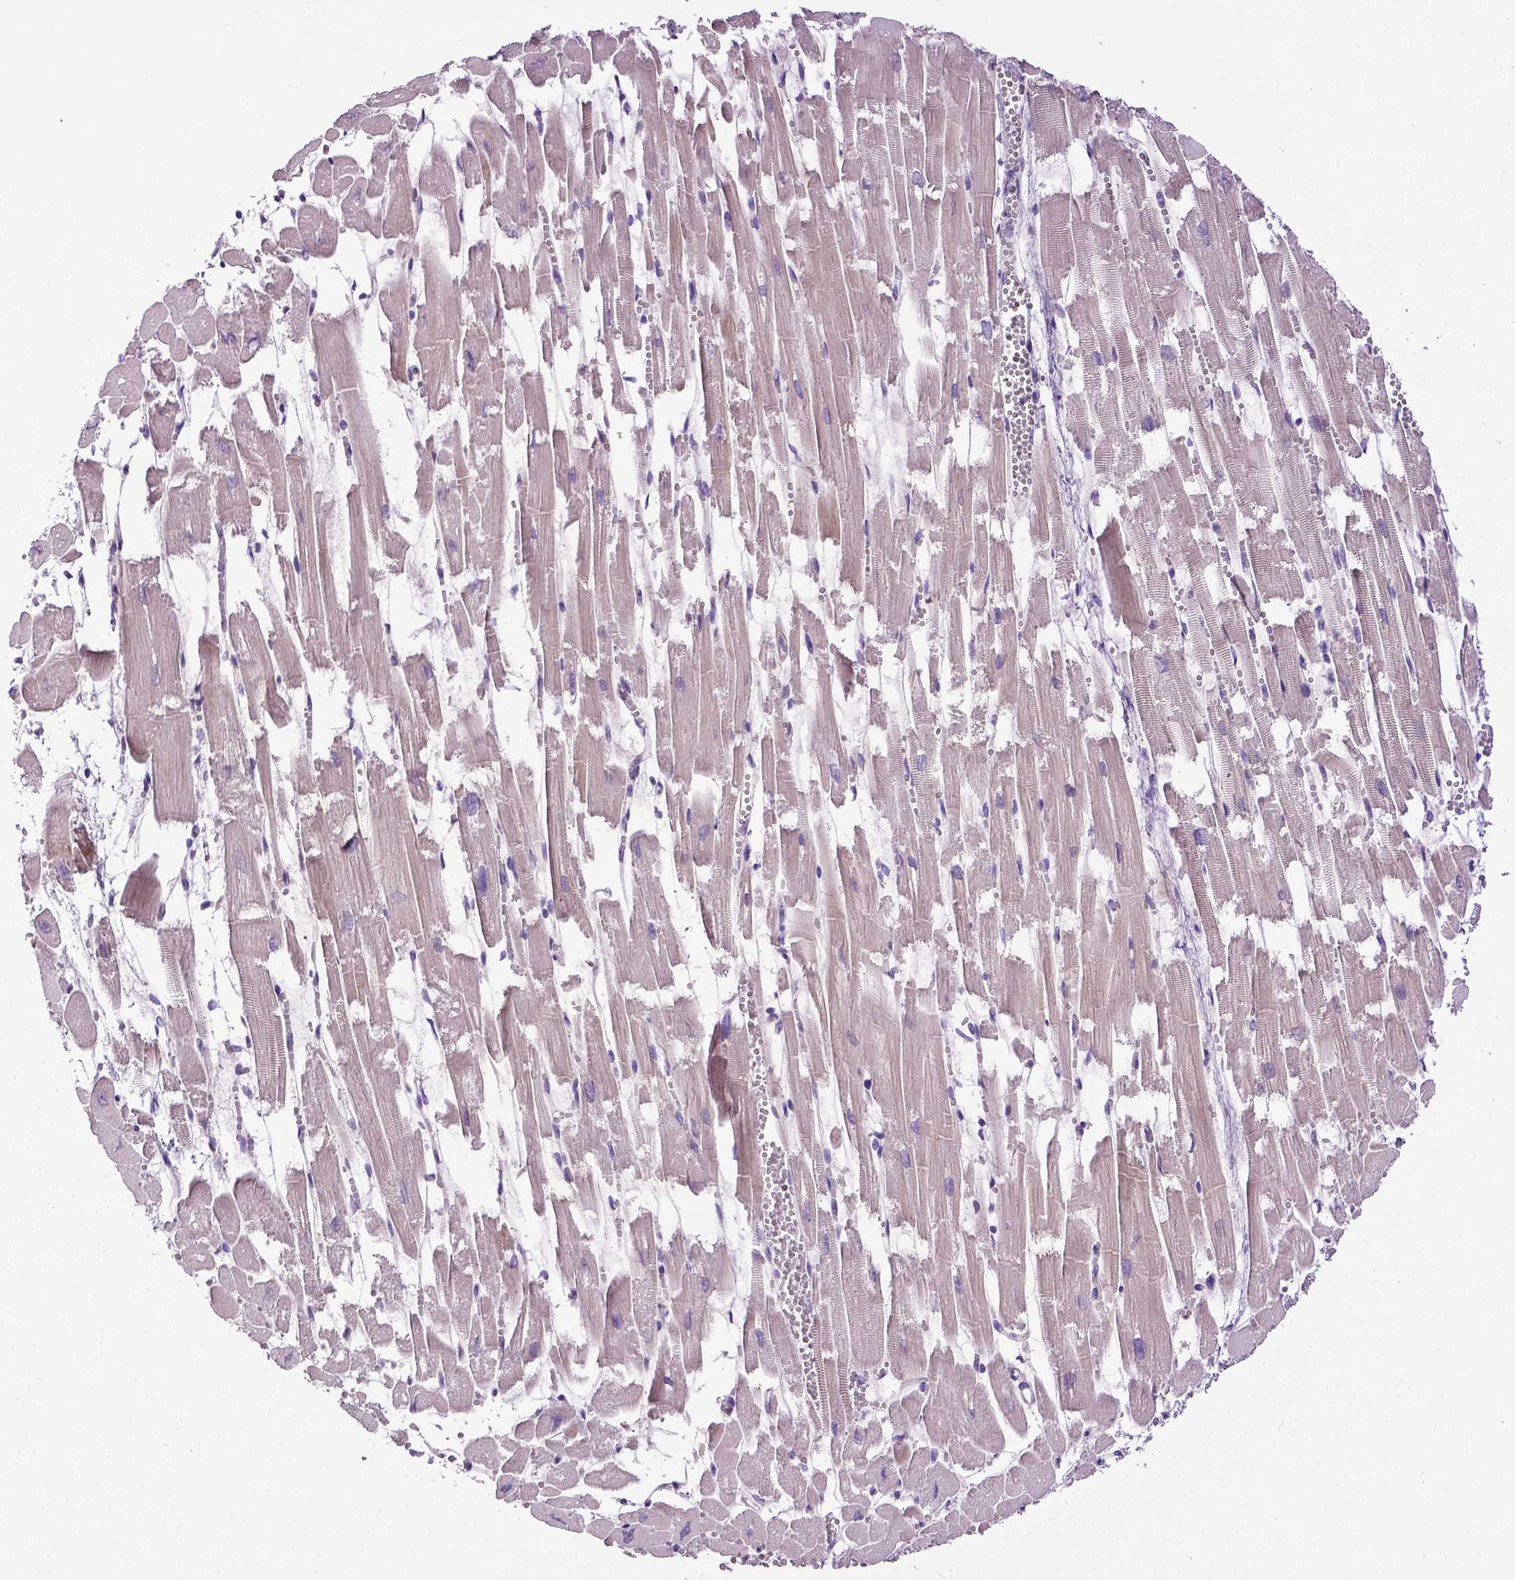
{"staining": {"intensity": "moderate", "quantity": "<25%", "location": "cytoplasmic/membranous"}, "tissue": "heart muscle", "cell_type": "Cardiomyocytes", "image_type": "normal", "snomed": [{"axis": "morphology", "description": "Normal tissue, NOS"}, {"axis": "topography", "description": "Heart"}], "caption": "Moderate cytoplasmic/membranous staining is present in about <25% of cardiomyocytes in normal heart muscle.", "gene": "PTGER3", "patient": {"sex": "female", "age": 52}}